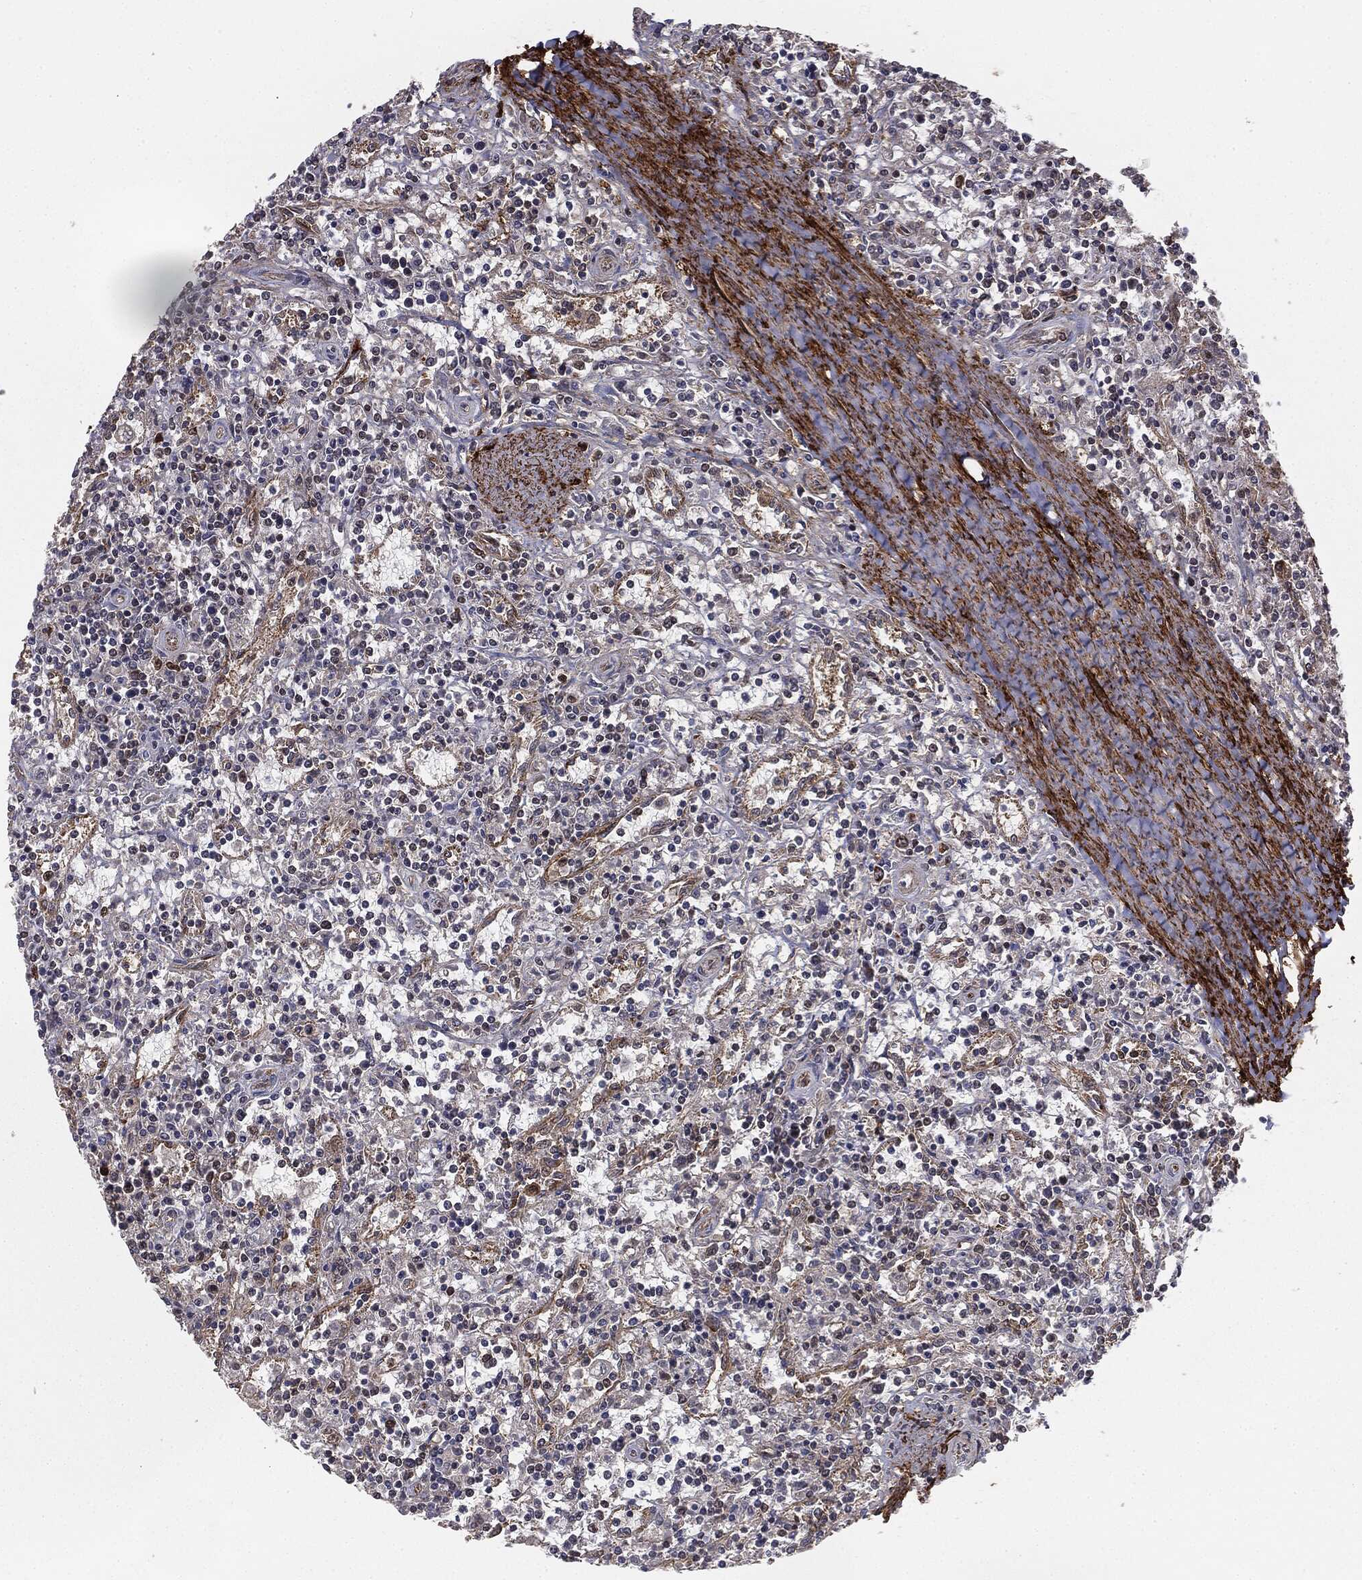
{"staining": {"intensity": "negative", "quantity": "none", "location": "none"}, "tissue": "lymphoma", "cell_type": "Tumor cells", "image_type": "cancer", "snomed": [{"axis": "morphology", "description": "Malignant lymphoma, non-Hodgkin's type, Low grade"}, {"axis": "topography", "description": "Spleen"}], "caption": "IHC image of human lymphoma stained for a protein (brown), which shows no staining in tumor cells.", "gene": "PTEN", "patient": {"sex": "male", "age": 62}}